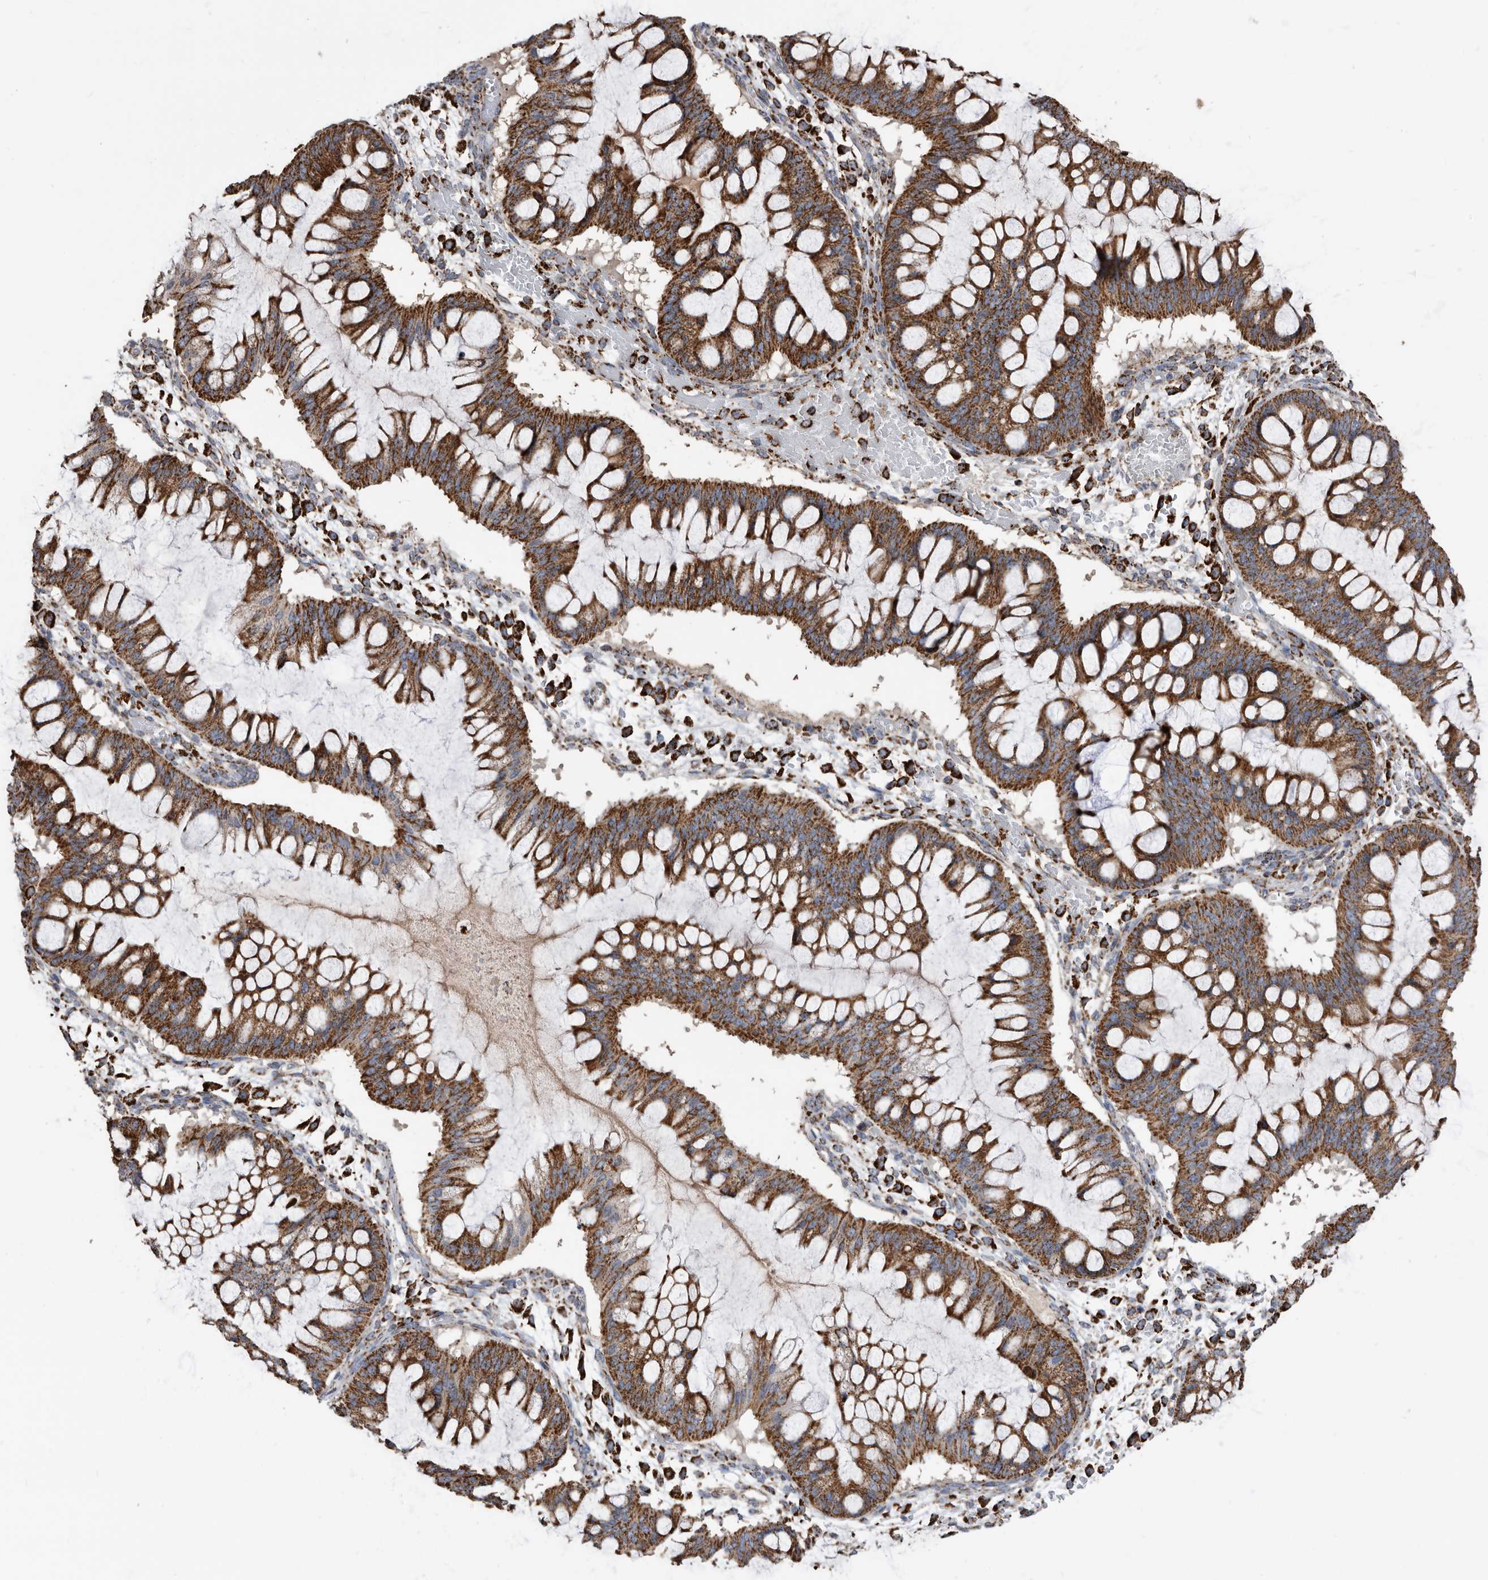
{"staining": {"intensity": "strong", "quantity": ">75%", "location": "cytoplasmic/membranous"}, "tissue": "ovarian cancer", "cell_type": "Tumor cells", "image_type": "cancer", "snomed": [{"axis": "morphology", "description": "Cystadenocarcinoma, mucinous, NOS"}, {"axis": "topography", "description": "Ovary"}], "caption": "Immunohistochemistry image of human ovarian cancer stained for a protein (brown), which shows high levels of strong cytoplasmic/membranous staining in approximately >75% of tumor cells.", "gene": "WFDC1", "patient": {"sex": "female", "age": 73}}